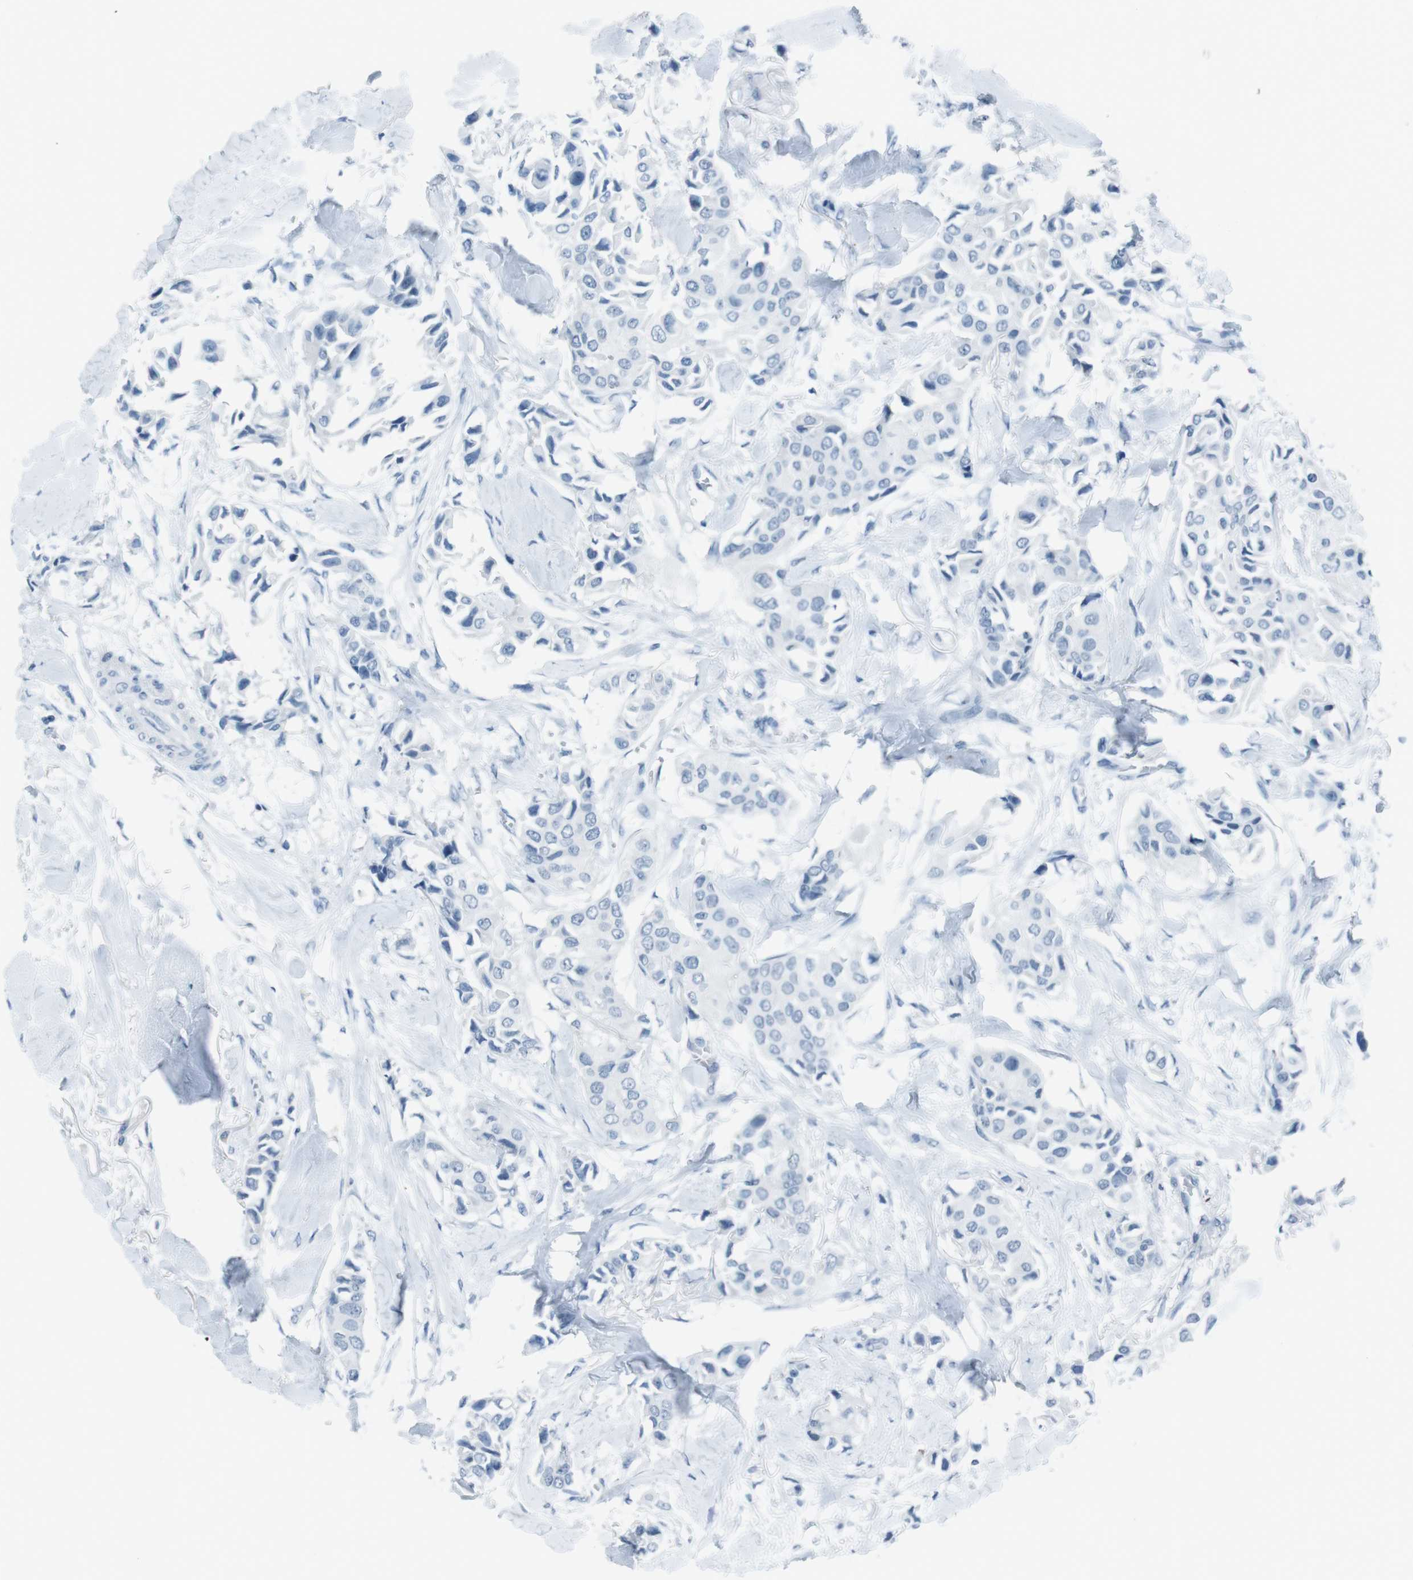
{"staining": {"intensity": "negative", "quantity": "none", "location": "none"}, "tissue": "breast cancer", "cell_type": "Tumor cells", "image_type": "cancer", "snomed": [{"axis": "morphology", "description": "Duct carcinoma"}, {"axis": "topography", "description": "Breast"}], "caption": "DAB immunohistochemical staining of human breast cancer displays no significant positivity in tumor cells.", "gene": "TMEM207", "patient": {"sex": "female", "age": 80}}